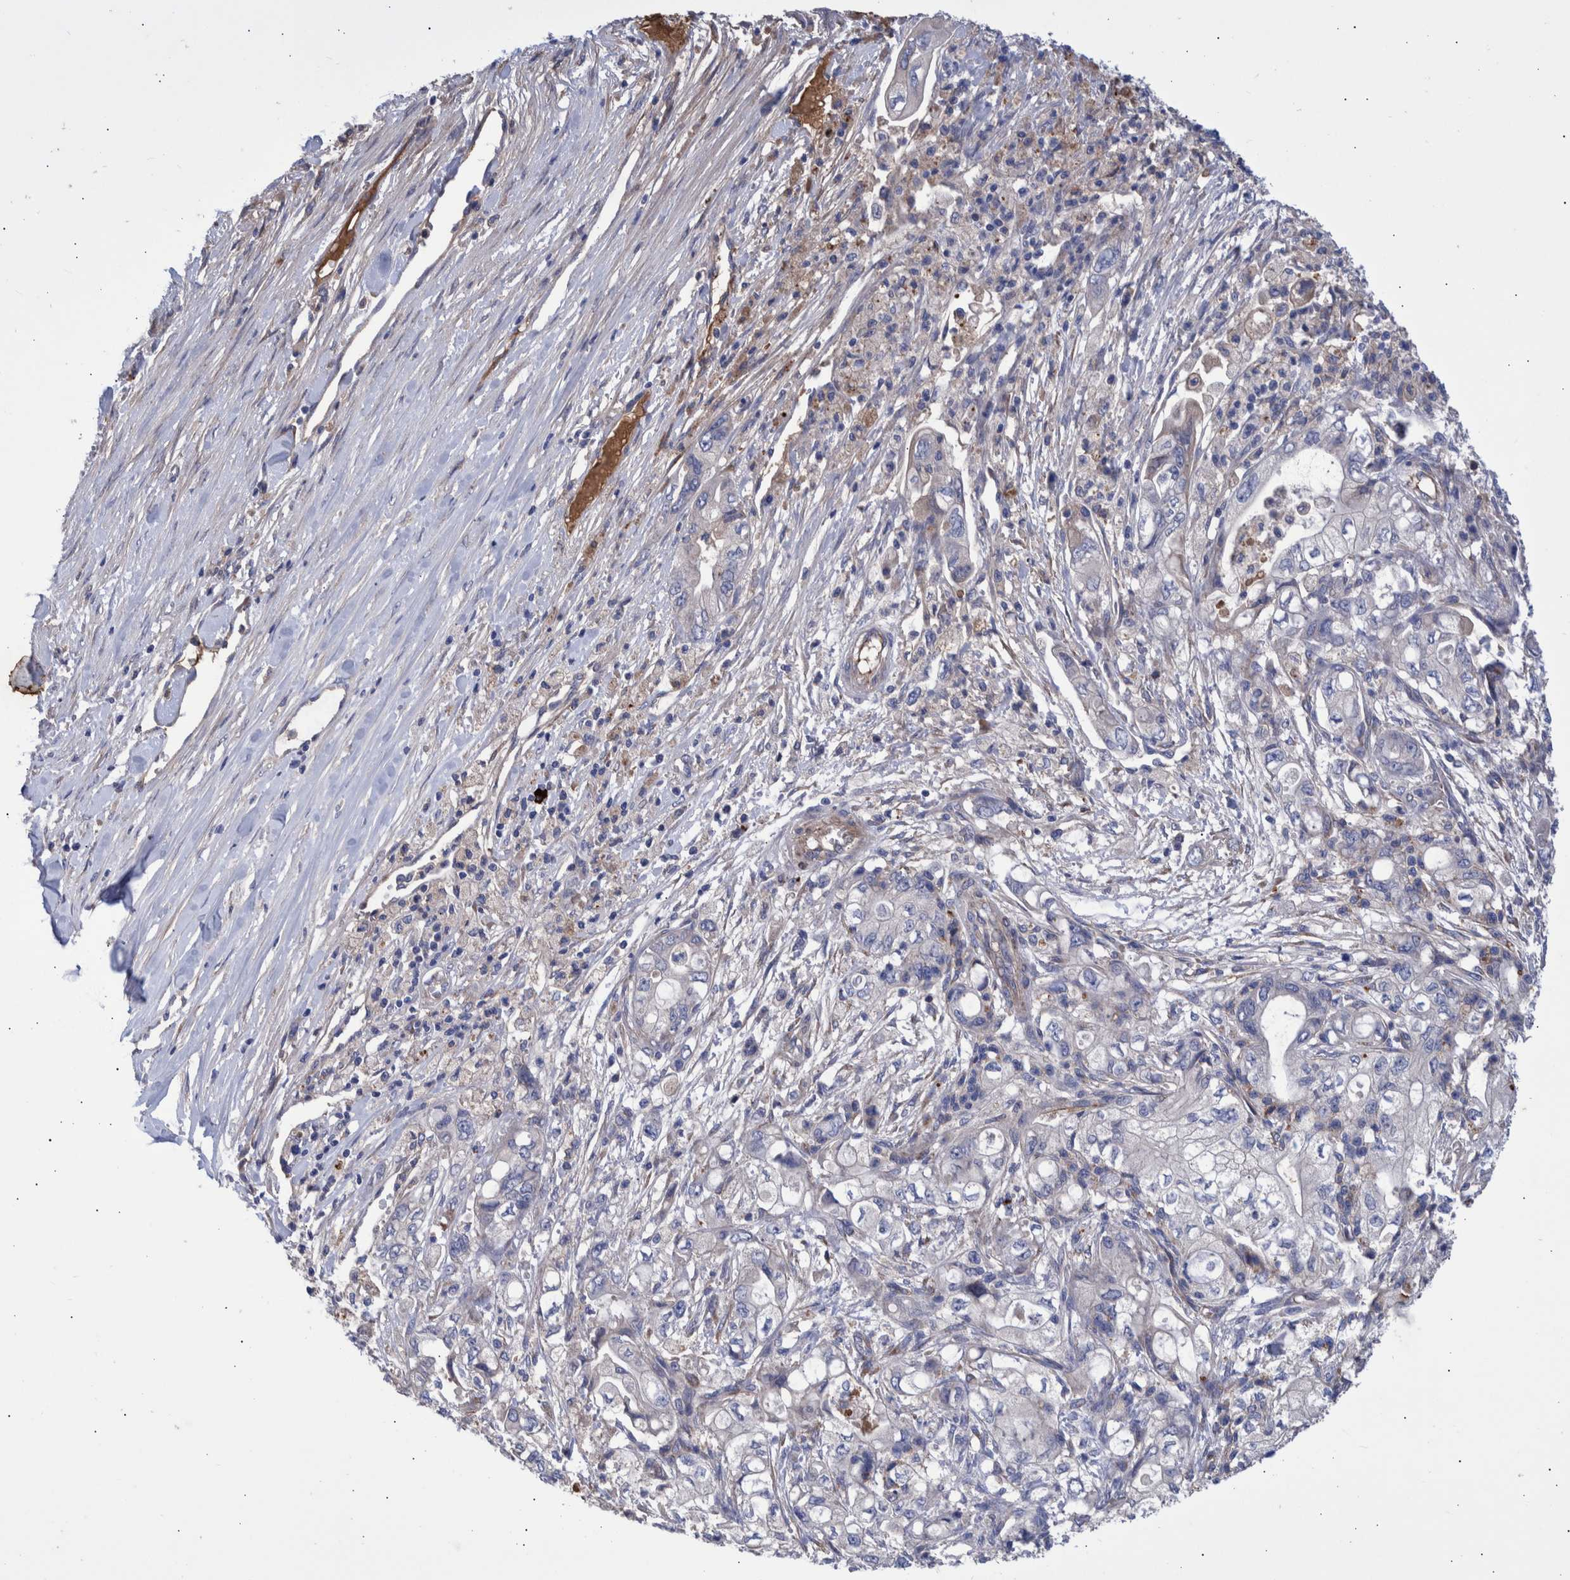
{"staining": {"intensity": "negative", "quantity": "none", "location": "none"}, "tissue": "pancreatic cancer", "cell_type": "Tumor cells", "image_type": "cancer", "snomed": [{"axis": "morphology", "description": "Adenocarcinoma, NOS"}, {"axis": "topography", "description": "Pancreas"}], "caption": "High power microscopy image of an immunohistochemistry (IHC) image of pancreatic cancer (adenocarcinoma), revealing no significant staining in tumor cells. (DAB (3,3'-diaminobenzidine) immunohistochemistry, high magnification).", "gene": "DLL4", "patient": {"sex": "male", "age": 79}}